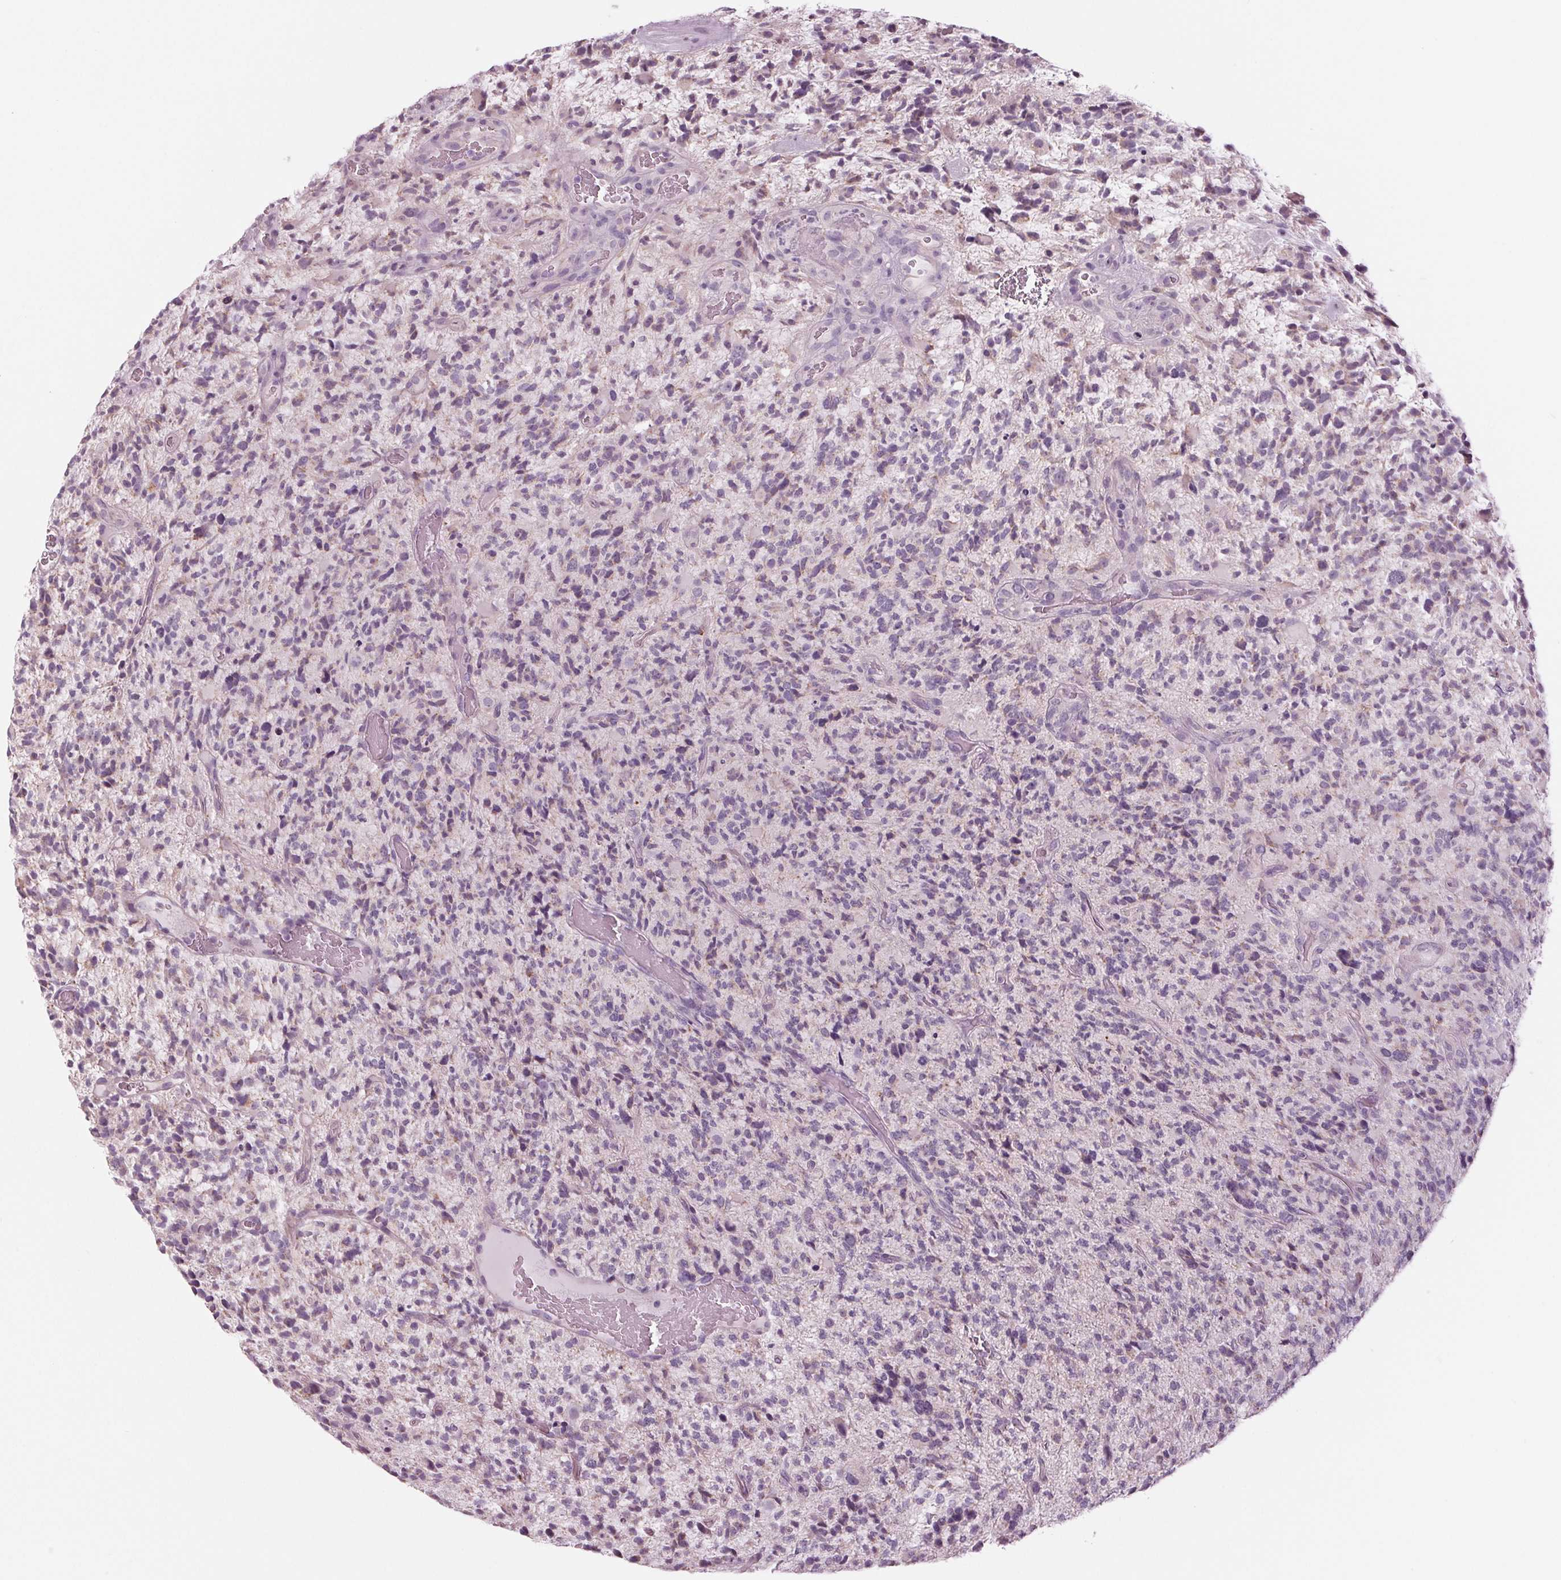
{"staining": {"intensity": "negative", "quantity": "none", "location": "none"}, "tissue": "glioma", "cell_type": "Tumor cells", "image_type": "cancer", "snomed": [{"axis": "morphology", "description": "Glioma, malignant, High grade"}, {"axis": "topography", "description": "Brain"}], "caption": "This histopathology image is of malignant high-grade glioma stained with immunohistochemistry to label a protein in brown with the nuclei are counter-stained blue. There is no expression in tumor cells. (Immunohistochemistry, brightfield microscopy, high magnification).", "gene": "SAMD4A", "patient": {"sex": "female", "age": 71}}